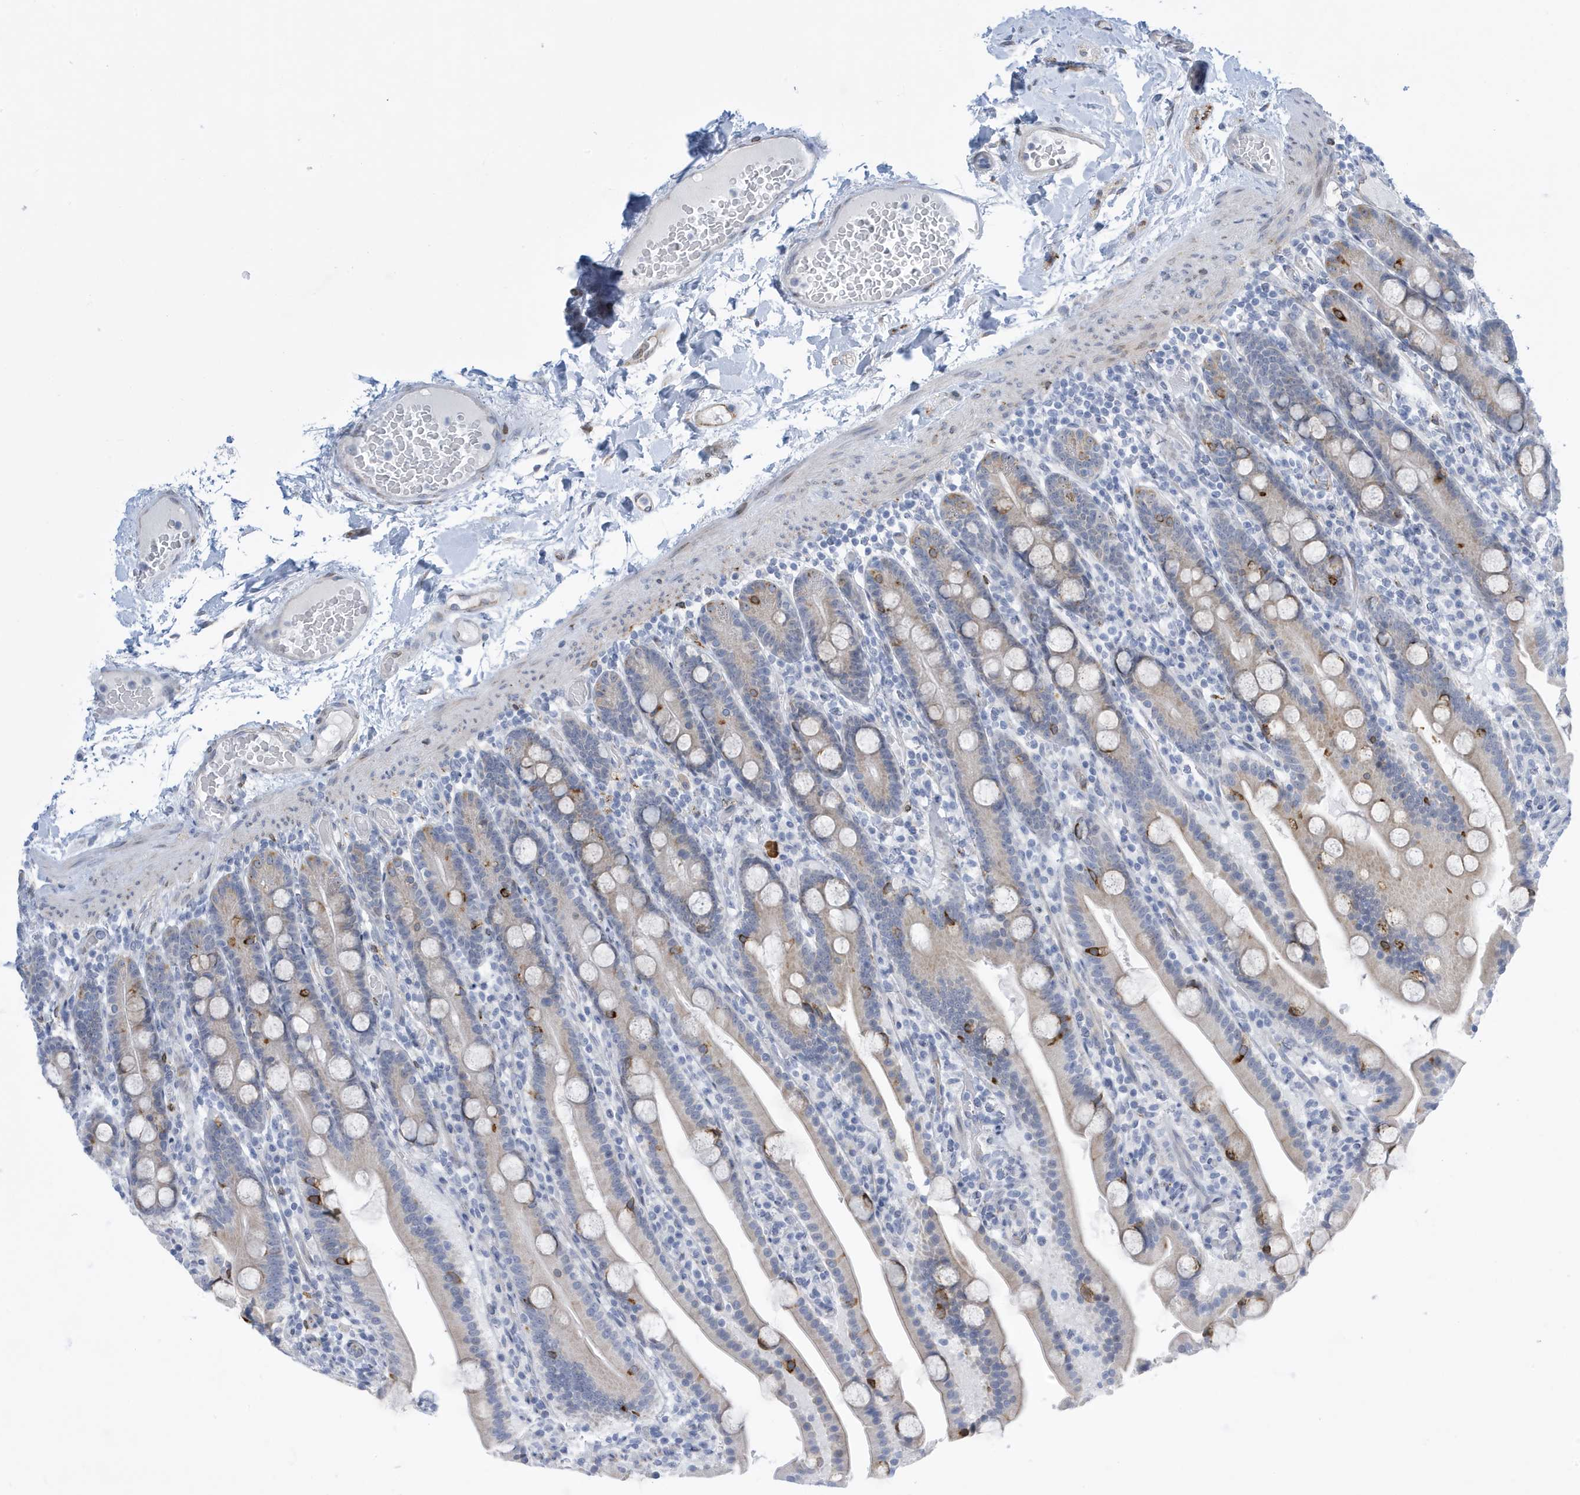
{"staining": {"intensity": "moderate", "quantity": "<25%", "location": "cytoplasmic/membranous"}, "tissue": "duodenum", "cell_type": "Glandular cells", "image_type": "normal", "snomed": [{"axis": "morphology", "description": "Normal tissue, NOS"}, {"axis": "topography", "description": "Duodenum"}], "caption": "This photomicrograph reveals immunohistochemistry staining of unremarkable human duodenum, with low moderate cytoplasmic/membranous staining in about <25% of glandular cells.", "gene": "SEMA3F", "patient": {"sex": "male", "age": 55}}